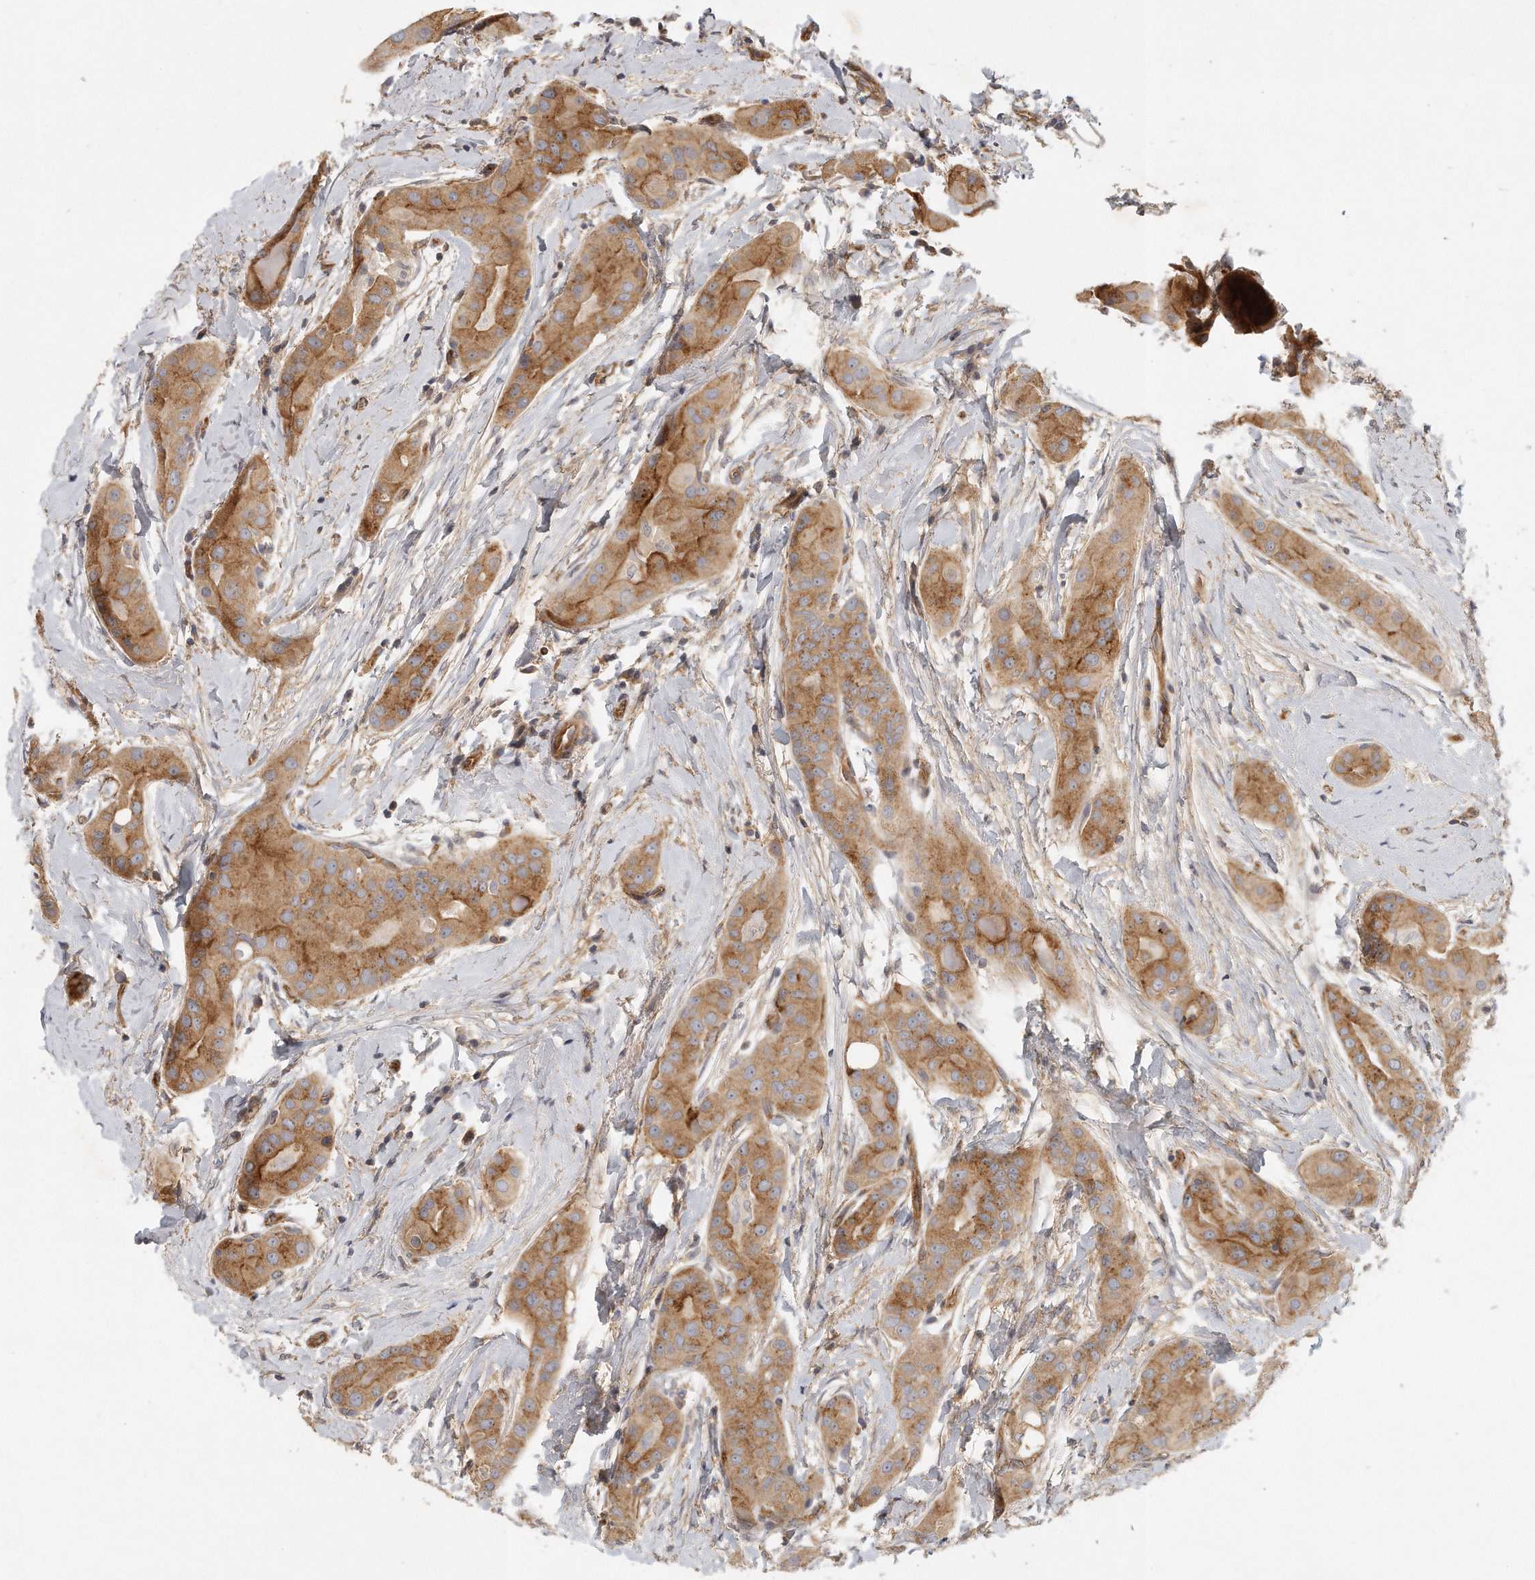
{"staining": {"intensity": "moderate", "quantity": ">75%", "location": "cytoplasmic/membranous"}, "tissue": "thyroid cancer", "cell_type": "Tumor cells", "image_type": "cancer", "snomed": [{"axis": "morphology", "description": "Papillary adenocarcinoma, NOS"}, {"axis": "topography", "description": "Thyroid gland"}], "caption": "Immunohistochemical staining of human thyroid cancer (papillary adenocarcinoma) demonstrates medium levels of moderate cytoplasmic/membranous staining in approximately >75% of tumor cells.", "gene": "MTERF4", "patient": {"sex": "male", "age": 33}}